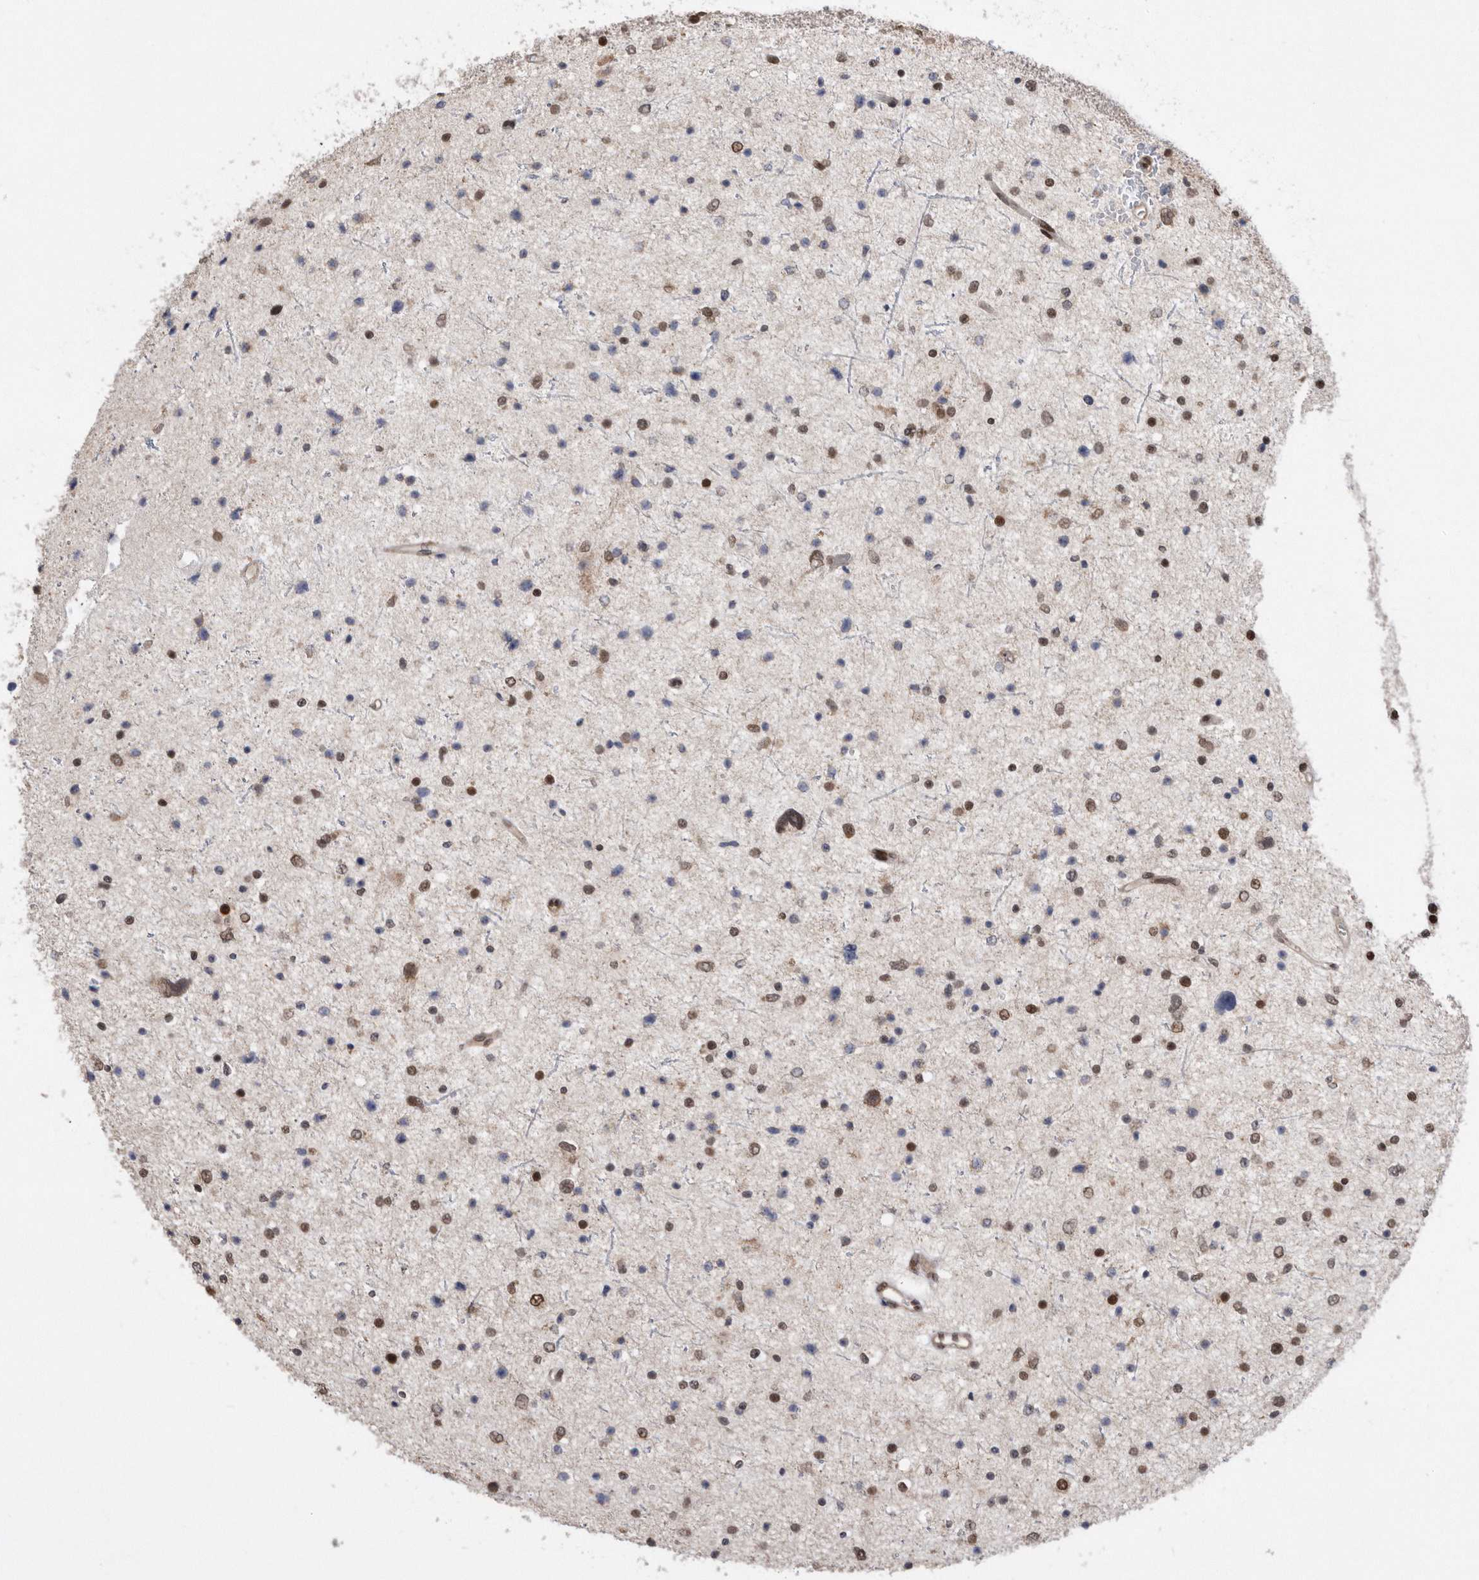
{"staining": {"intensity": "strong", "quantity": "25%-75%", "location": "nuclear"}, "tissue": "glioma", "cell_type": "Tumor cells", "image_type": "cancer", "snomed": [{"axis": "morphology", "description": "Glioma, malignant, Low grade"}, {"axis": "topography", "description": "Brain"}], "caption": "This micrograph reveals IHC staining of glioma, with high strong nuclear positivity in about 25%-75% of tumor cells.", "gene": "TDRD3", "patient": {"sex": "female", "age": 37}}